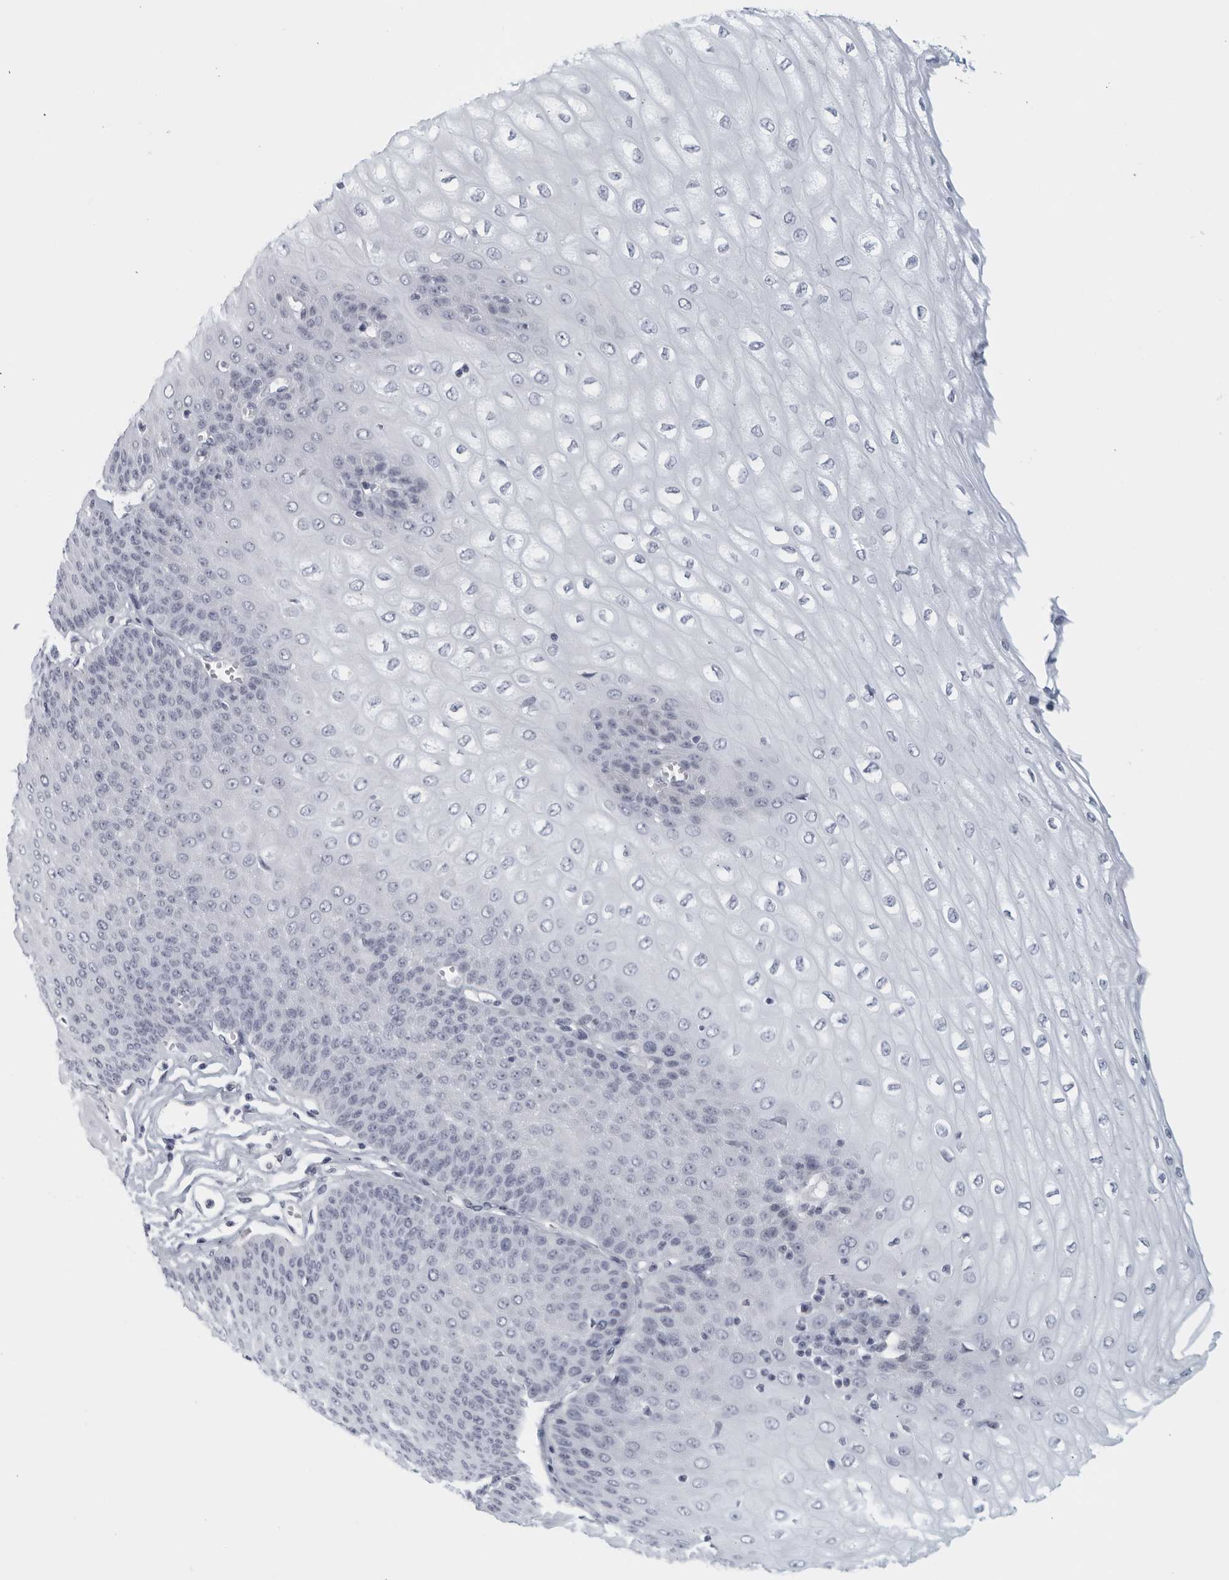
{"staining": {"intensity": "negative", "quantity": "none", "location": "none"}, "tissue": "esophagus", "cell_type": "Squamous epithelial cells", "image_type": "normal", "snomed": [{"axis": "morphology", "description": "Normal tissue, NOS"}, {"axis": "topography", "description": "Esophagus"}], "caption": "High power microscopy photomicrograph of an immunohistochemistry (IHC) micrograph of normal esophagus, revealing no significant positivity in squamous epithelial cells.", "gene": "MATN1", "patient": {"sex": "male", "age": 60}}